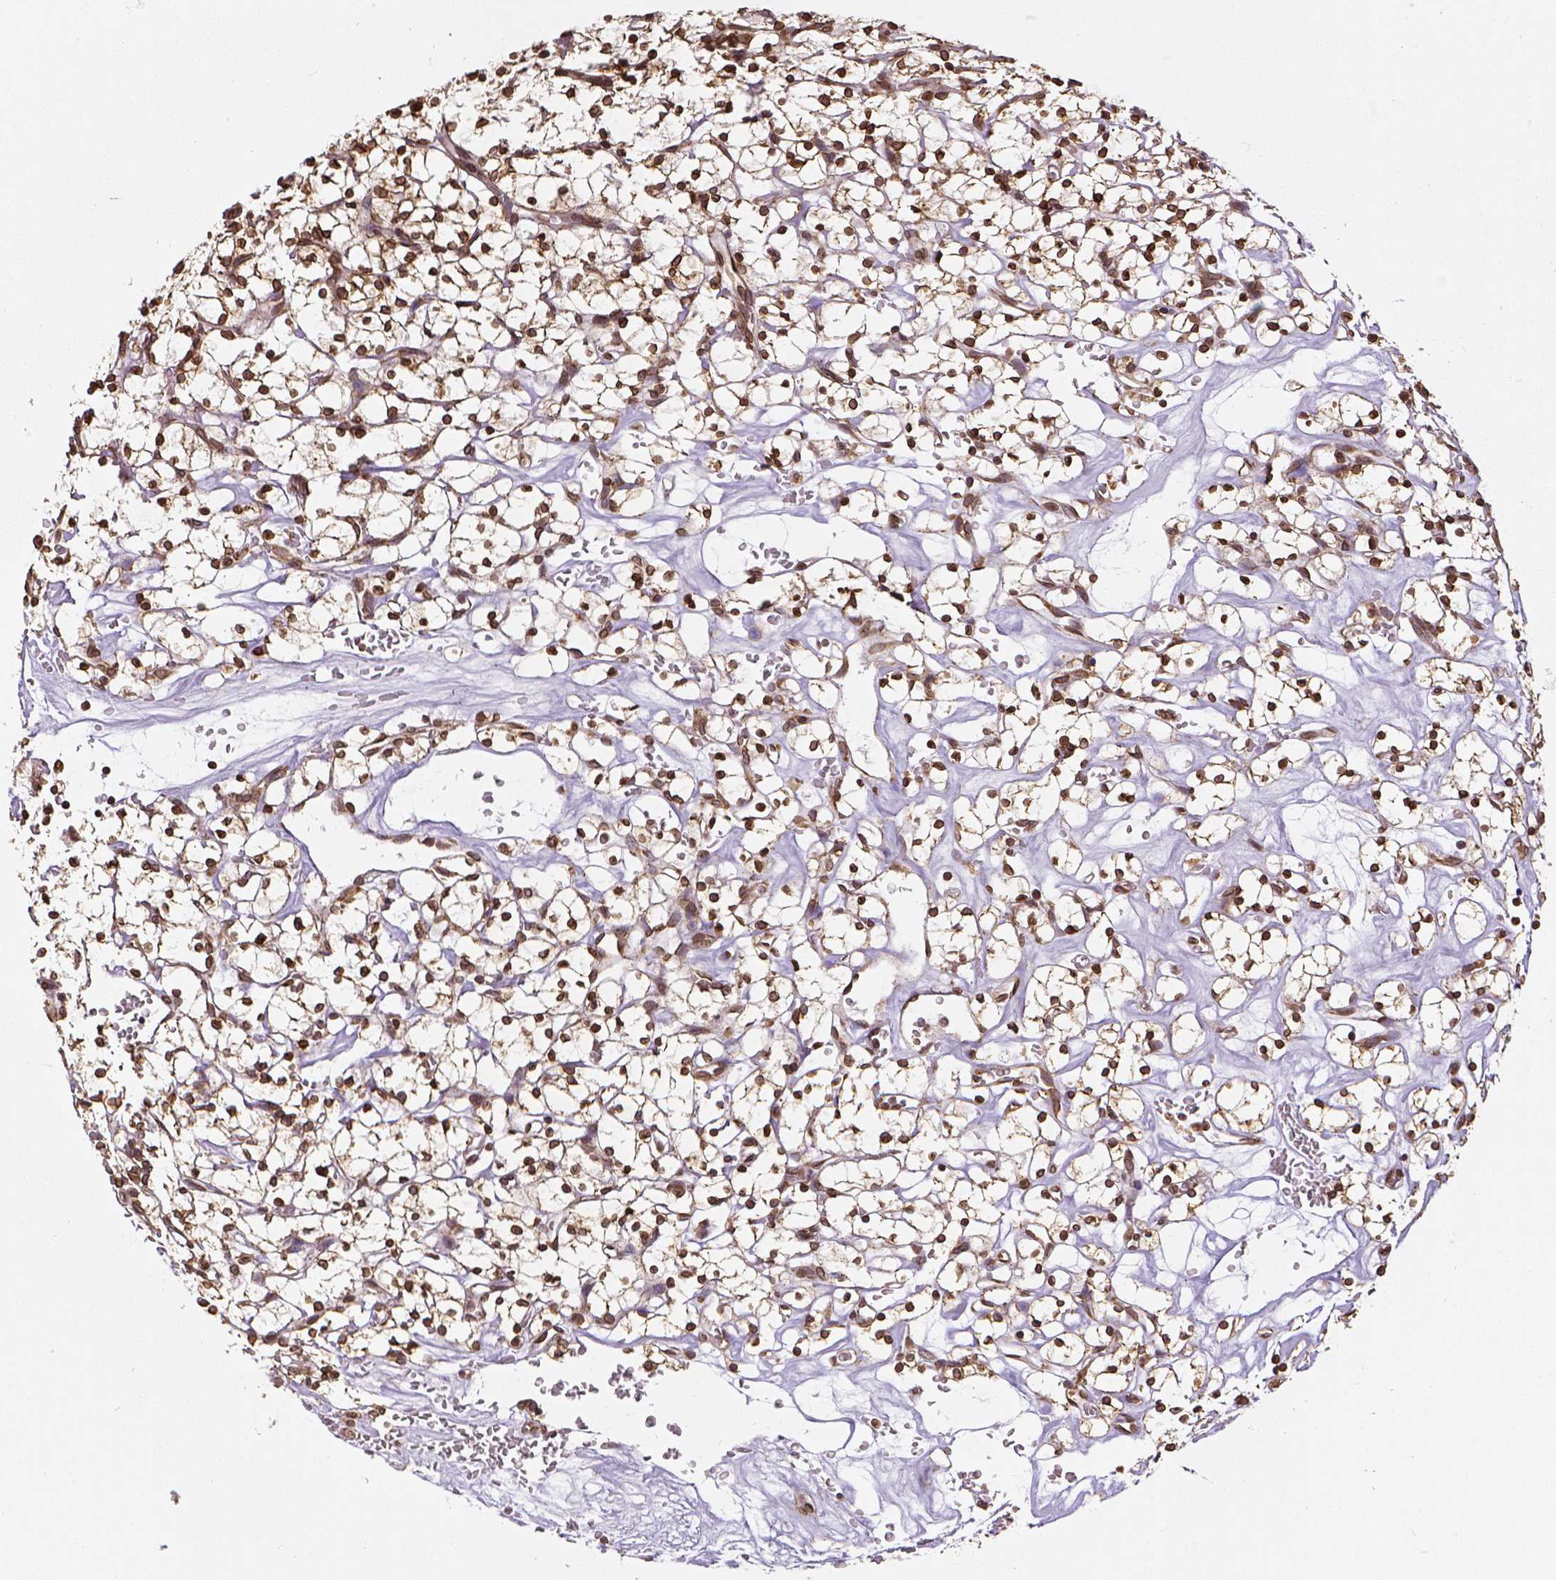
{"staining": {"intensity": "strong", "quantity": ">75%", "location": "cytoplasmic/membranous,nuclear"}, "tissue": "renal cancer", "cell_type": "Tumor cells", "image_type": "cancer", "snomed": [{"axis": "morphology", "description": "Adenocarcinoma, NOS"}, {"axis": "topography", "description": "Kidney"}], "caption": "Tumor cells reveal strong cytoplasmic/membranous and nuclear staining in approximately >75% of cells in adenocarcinoma (renal). (DAB (3,3'-diaminobenzidine) IHC with brightfield microscopy, high magnification).", "gene": "MTDH", "patient": {"sex": "female", "age": 64}}